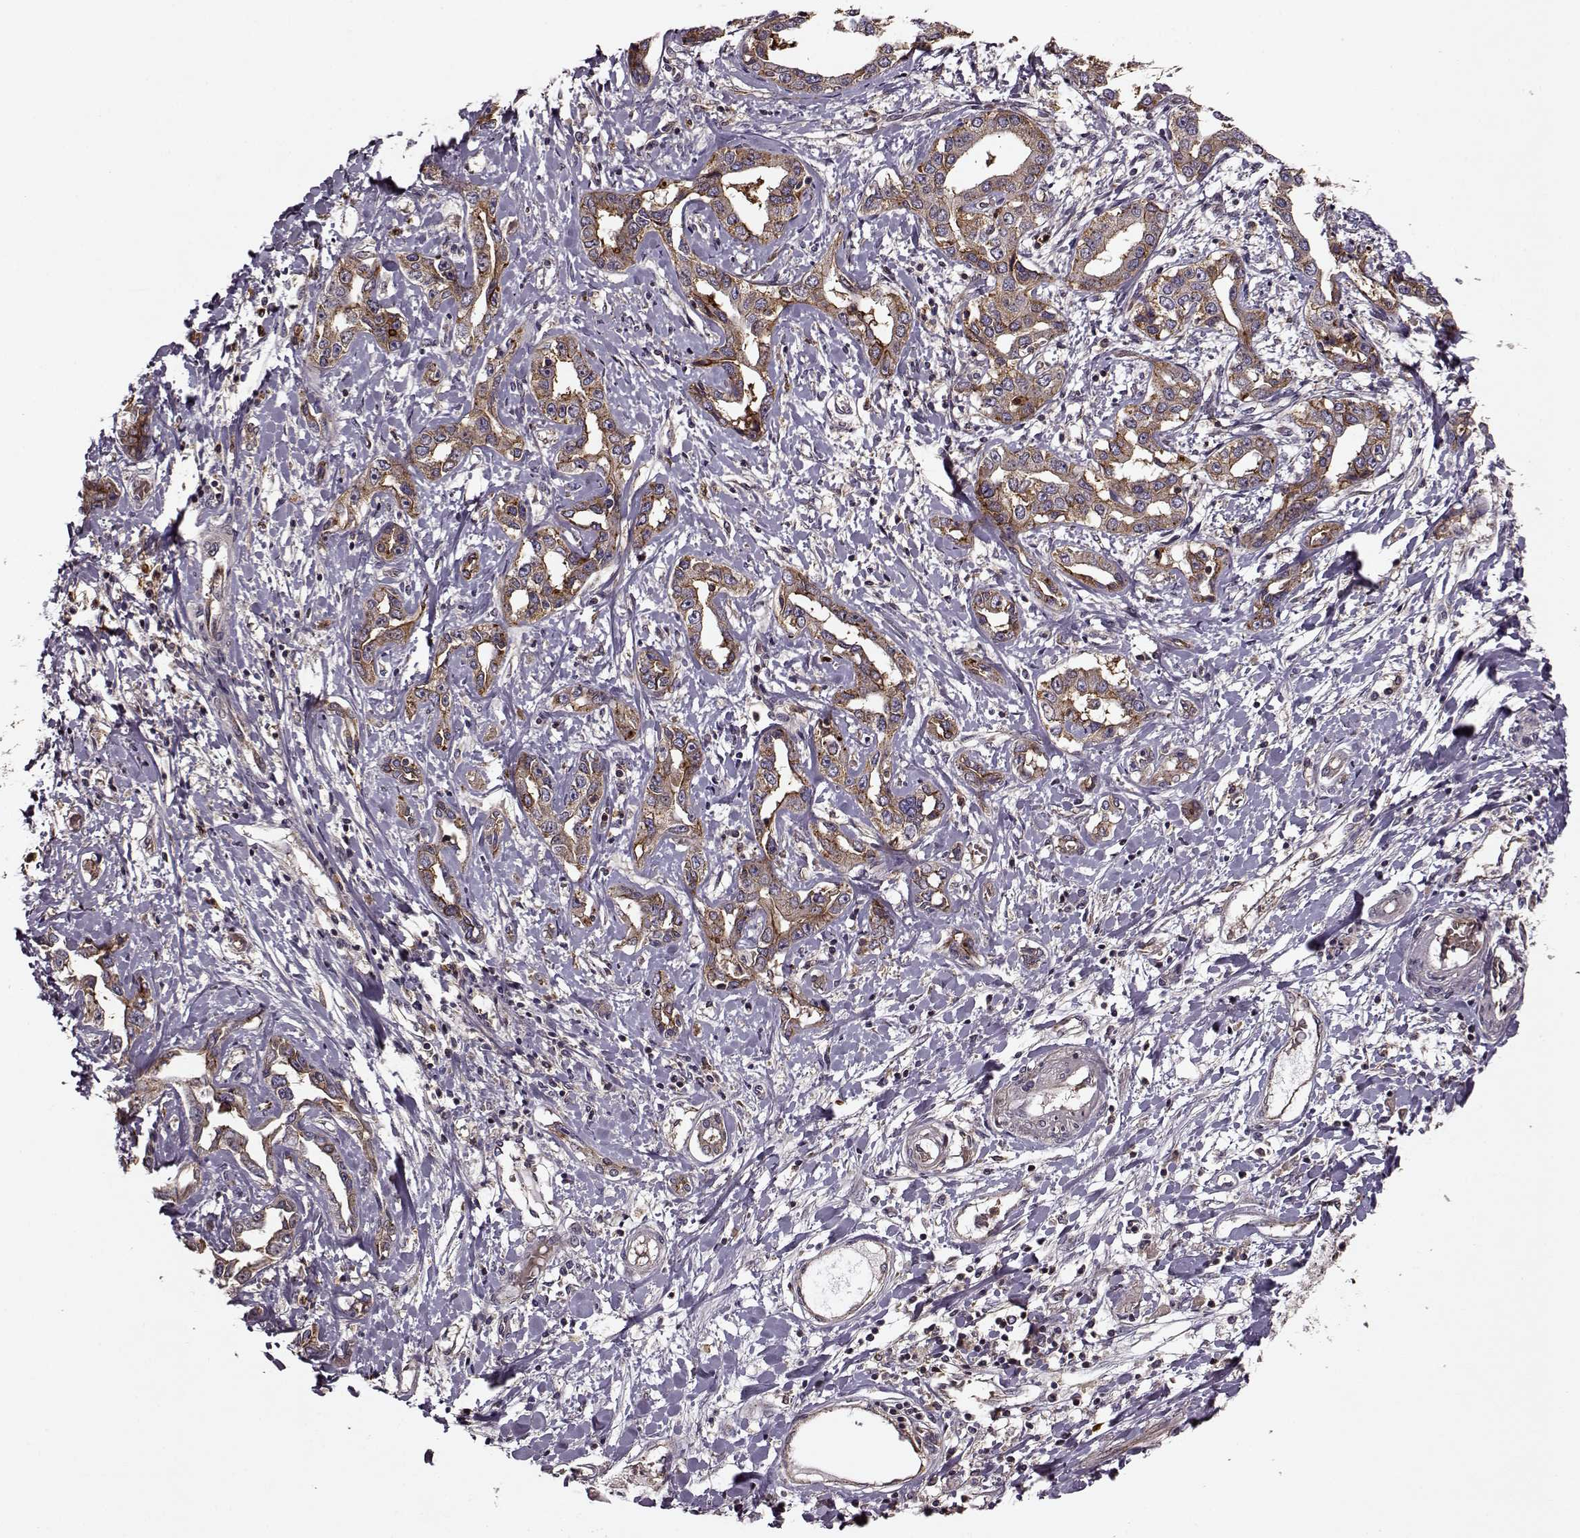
{"staining": {"intensity": "moderate", "quantity": ">75%", "location": "cytoplasmic/membranous"}, "tissue": "liver cancer", "cell_type": "Tumor cells", "image_type": "cancer", "snomed": [{"axis": "morphology", "description": "Cholangiocarcinoma"}, {"axis": "topography", "description": "Liver"}], "caption": "DAB (3,3'-diaminobenzidine) immunohistochemical staining of human liver cholangiocarcinoma exhibits moderate cytoplasmic/membranous protein expression in about >75% of tumor cells. (DAB IHC, brown staining for protein, blue staining for nuclei).", "gene": "IFRD2", "patient": {"sex": "male", "age": 59}}